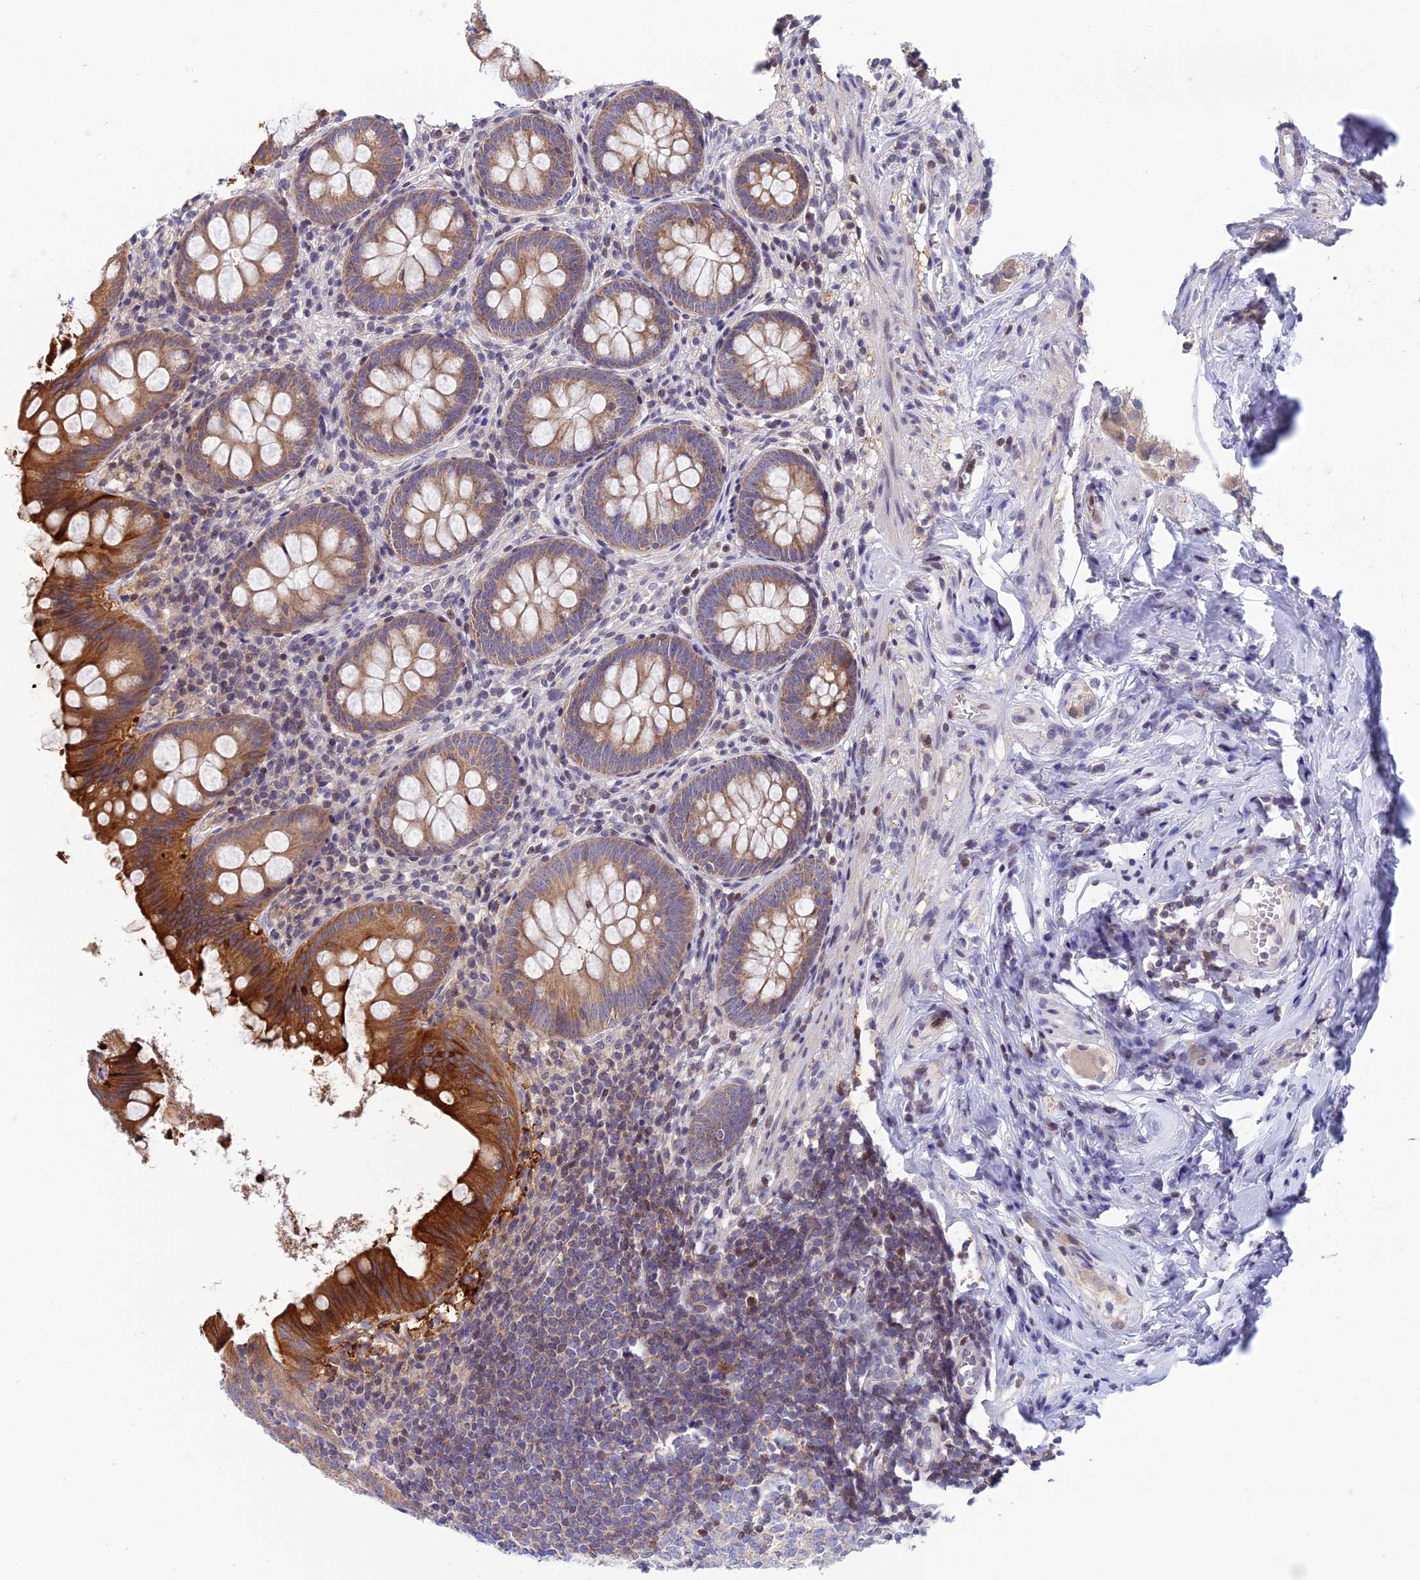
{"staining": {"intensity": "strong", "quantity": ">75%", "location": "cytoplasmic/membranous"}, "tissue": "appendix", "cell_type": "Glandular cells", "image_type": "normal", "snomed": [{"axis": "morphology", "description": "Normal tissue, NOS"}, {"axis": "topography", "description": "Appendix"}], "caption": "Appendix stained for a protein (brown) displays strong cytoplasmic/membranous positive staining in about >75% of glandular cells.", "gene": "ELOA2", "patient": {"sex": "female", "age": 51}}